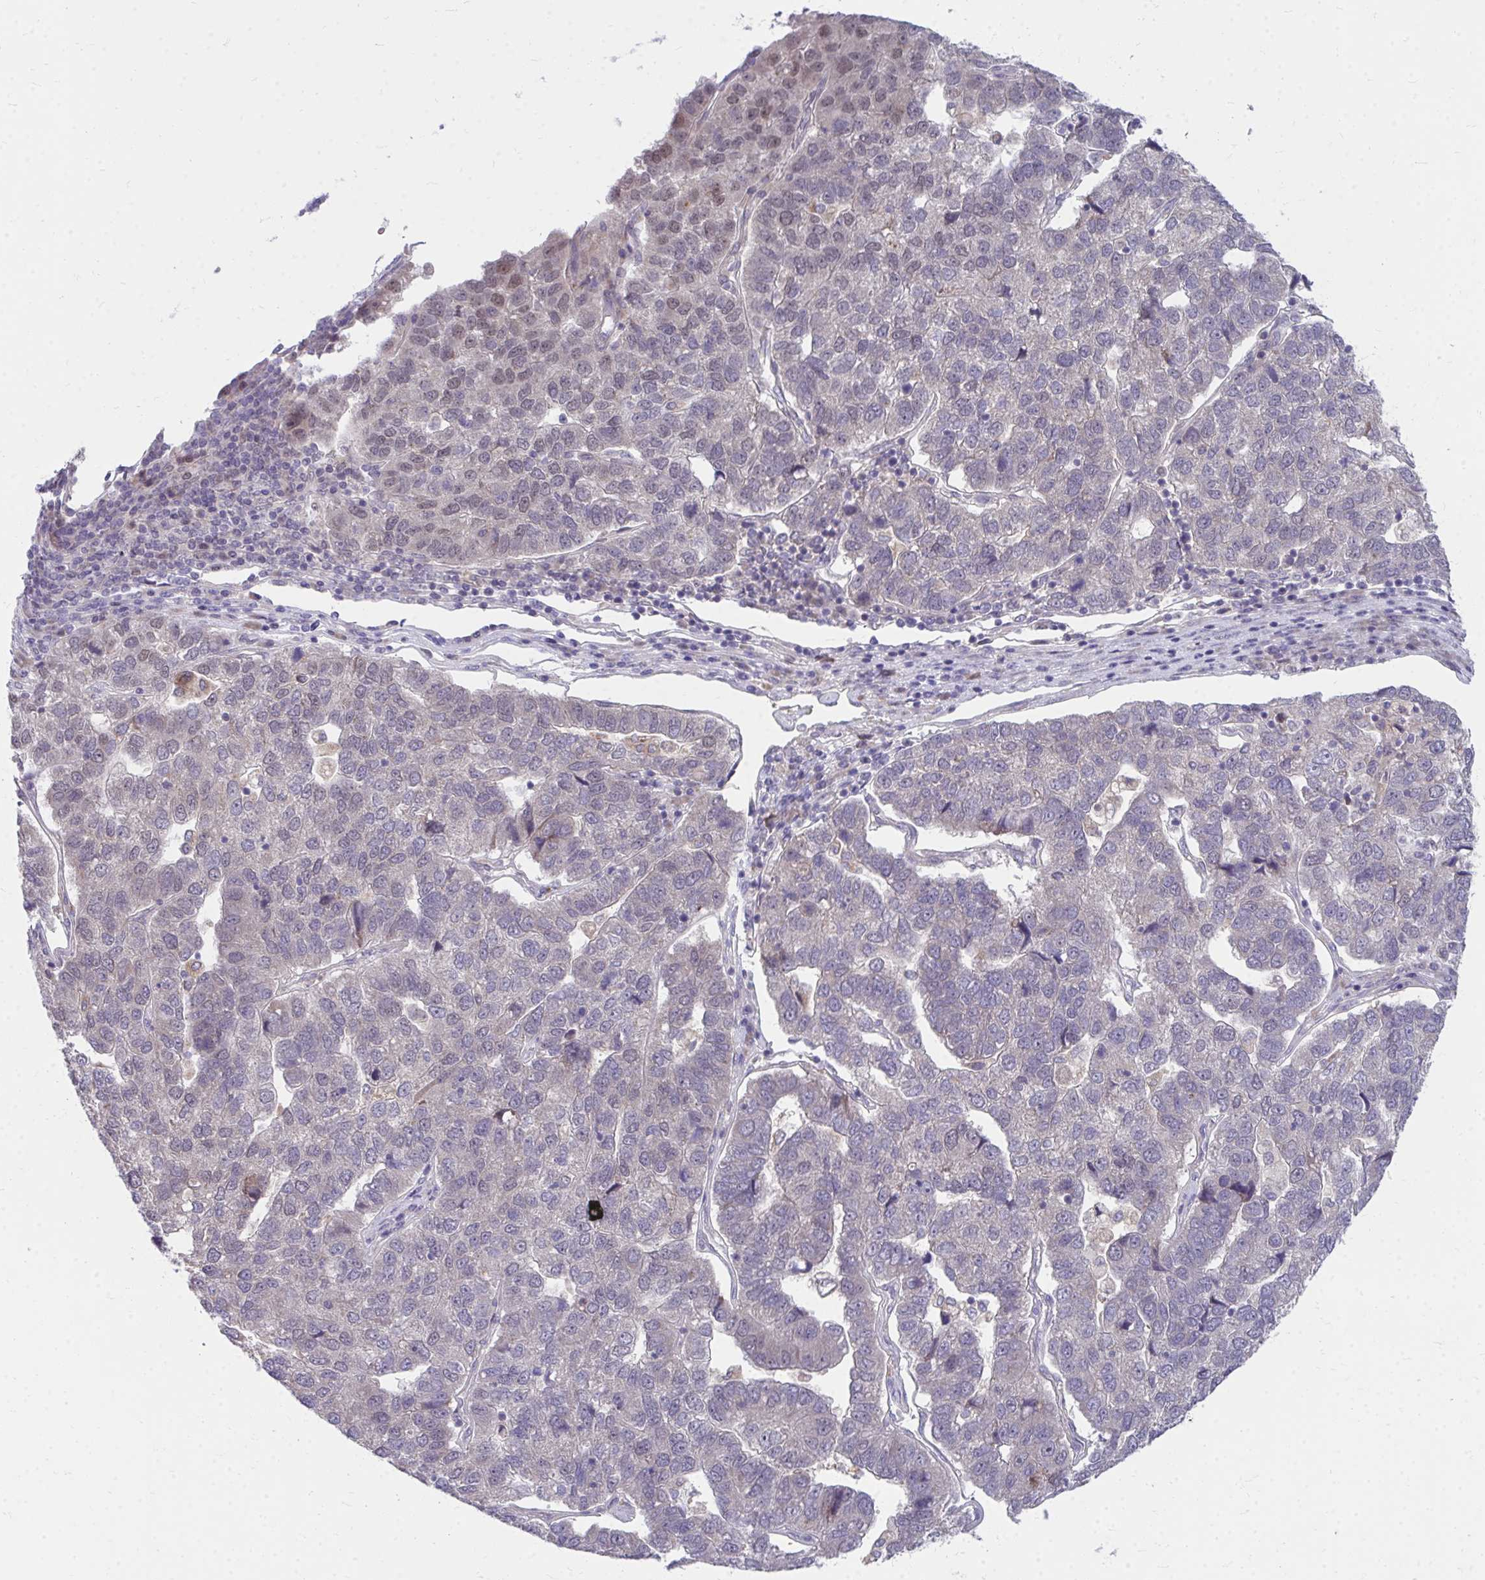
{"staining": {"intensity": "weak", "quantity": "<25%", "location": "nuclear"}, "tissue": "pancreatic cancer", "cell_type": "Tumor cells", "image_type": "cancer", "snomed": [{"axis": "morphology", "description": "Adenocarcinoma, NOS"}, {"axis": "topography", "description": "Pancreas"}], "caption": "Immunohistochemistry micrograph of neoplastic tissue: human pancreatic cancer stained with DAB (3,3'-diaminobenzidine) displays no significant protein positivity in tumor cells.", "gene": "MROH8", "patient": {"sex": "female", "age": 61}}